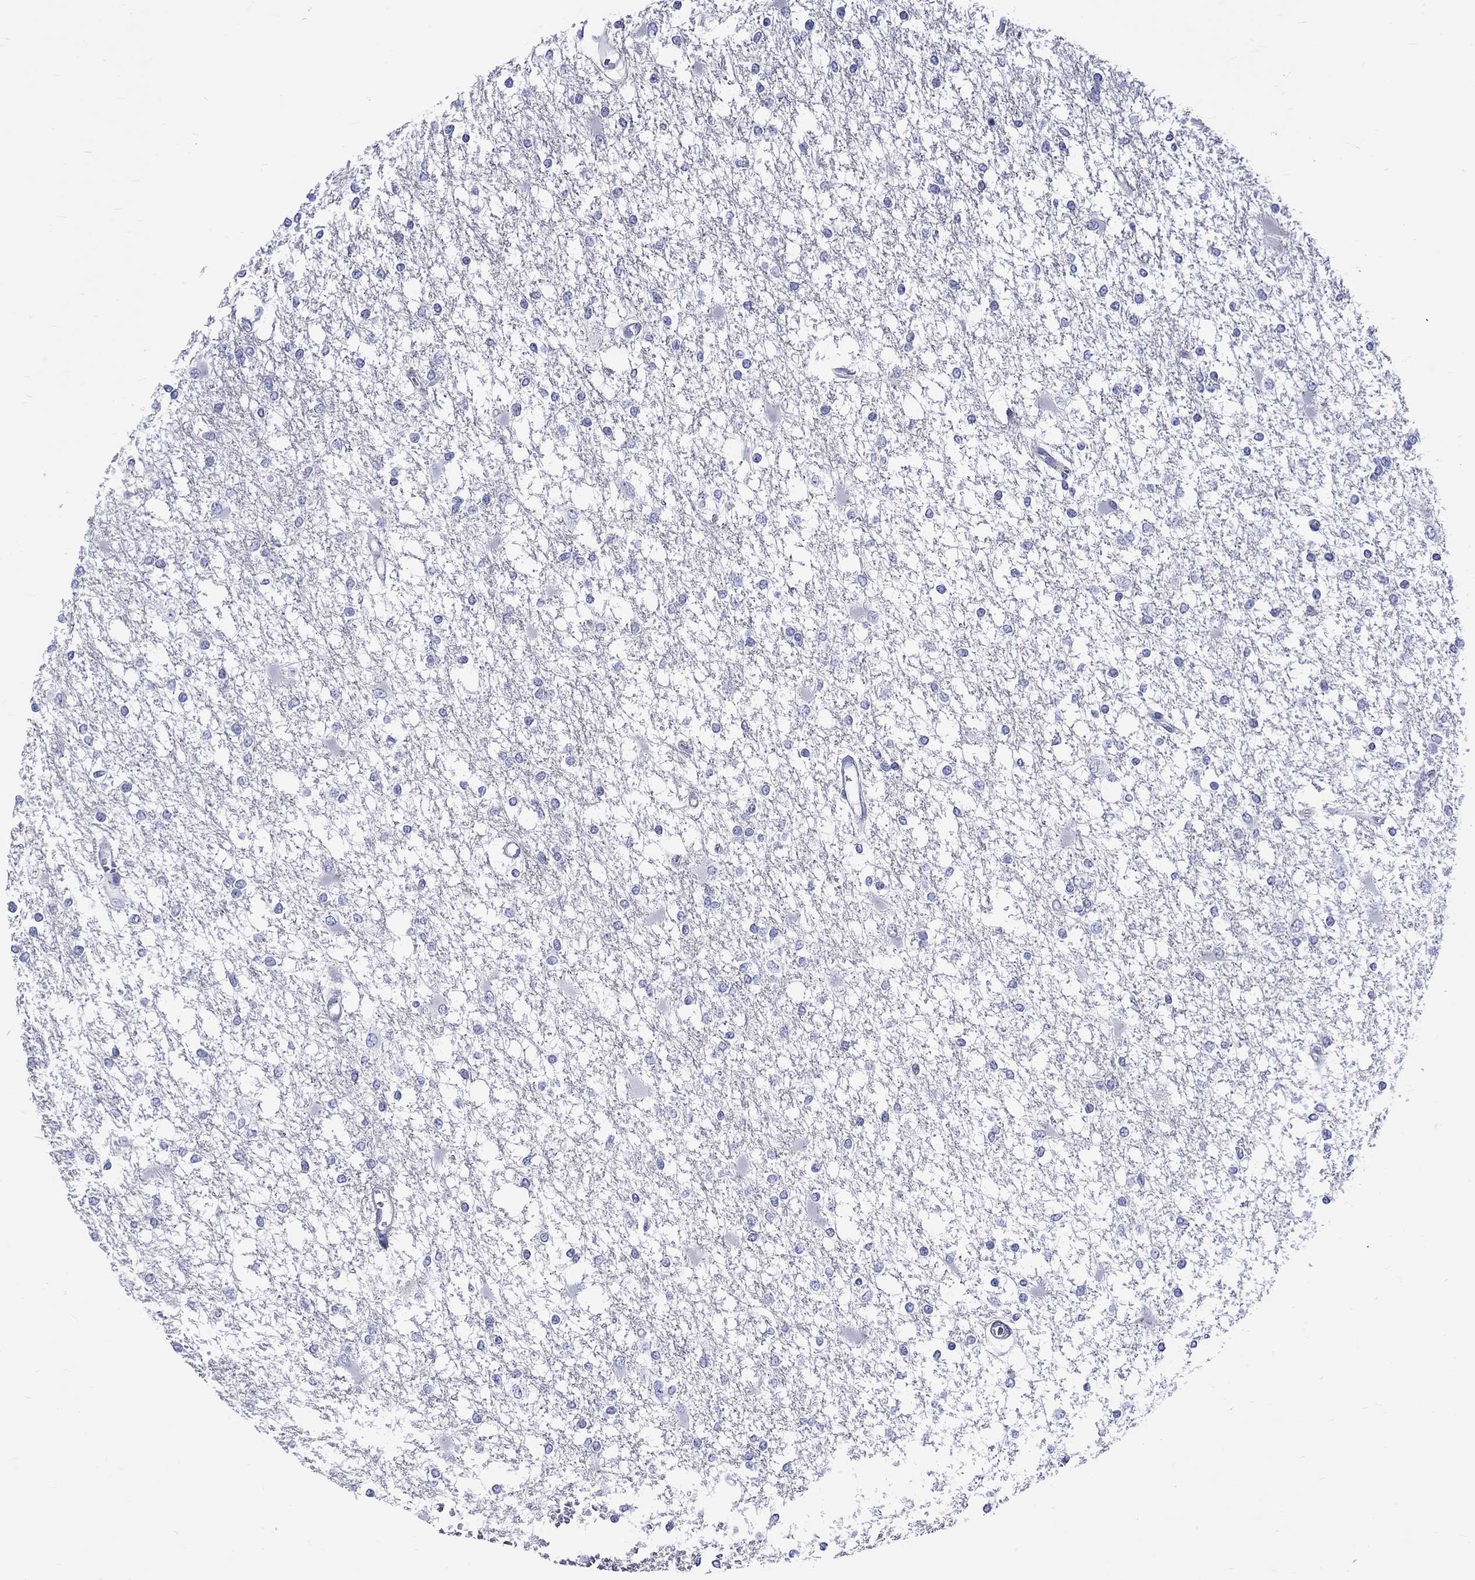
{"staining": {"intensity": "negative", "quantity": "none", "location": "none"}, "tissue": "glioma", "cell_type": "Tumor cells", "image_type": "cancer", "snomed": [{"axis": "morphology", "description": "Glioma, malignant, High grade"}, {"axis": "topography", "description": "Cerebral cortex"}], "caption": "DAB (3,3'-diaminobenzidine) immunohistochemical staining of glioma displays no significant staining in tumor cells.", "gene": "SH2D7", "patient": {"sex": "male", "age": 79}}